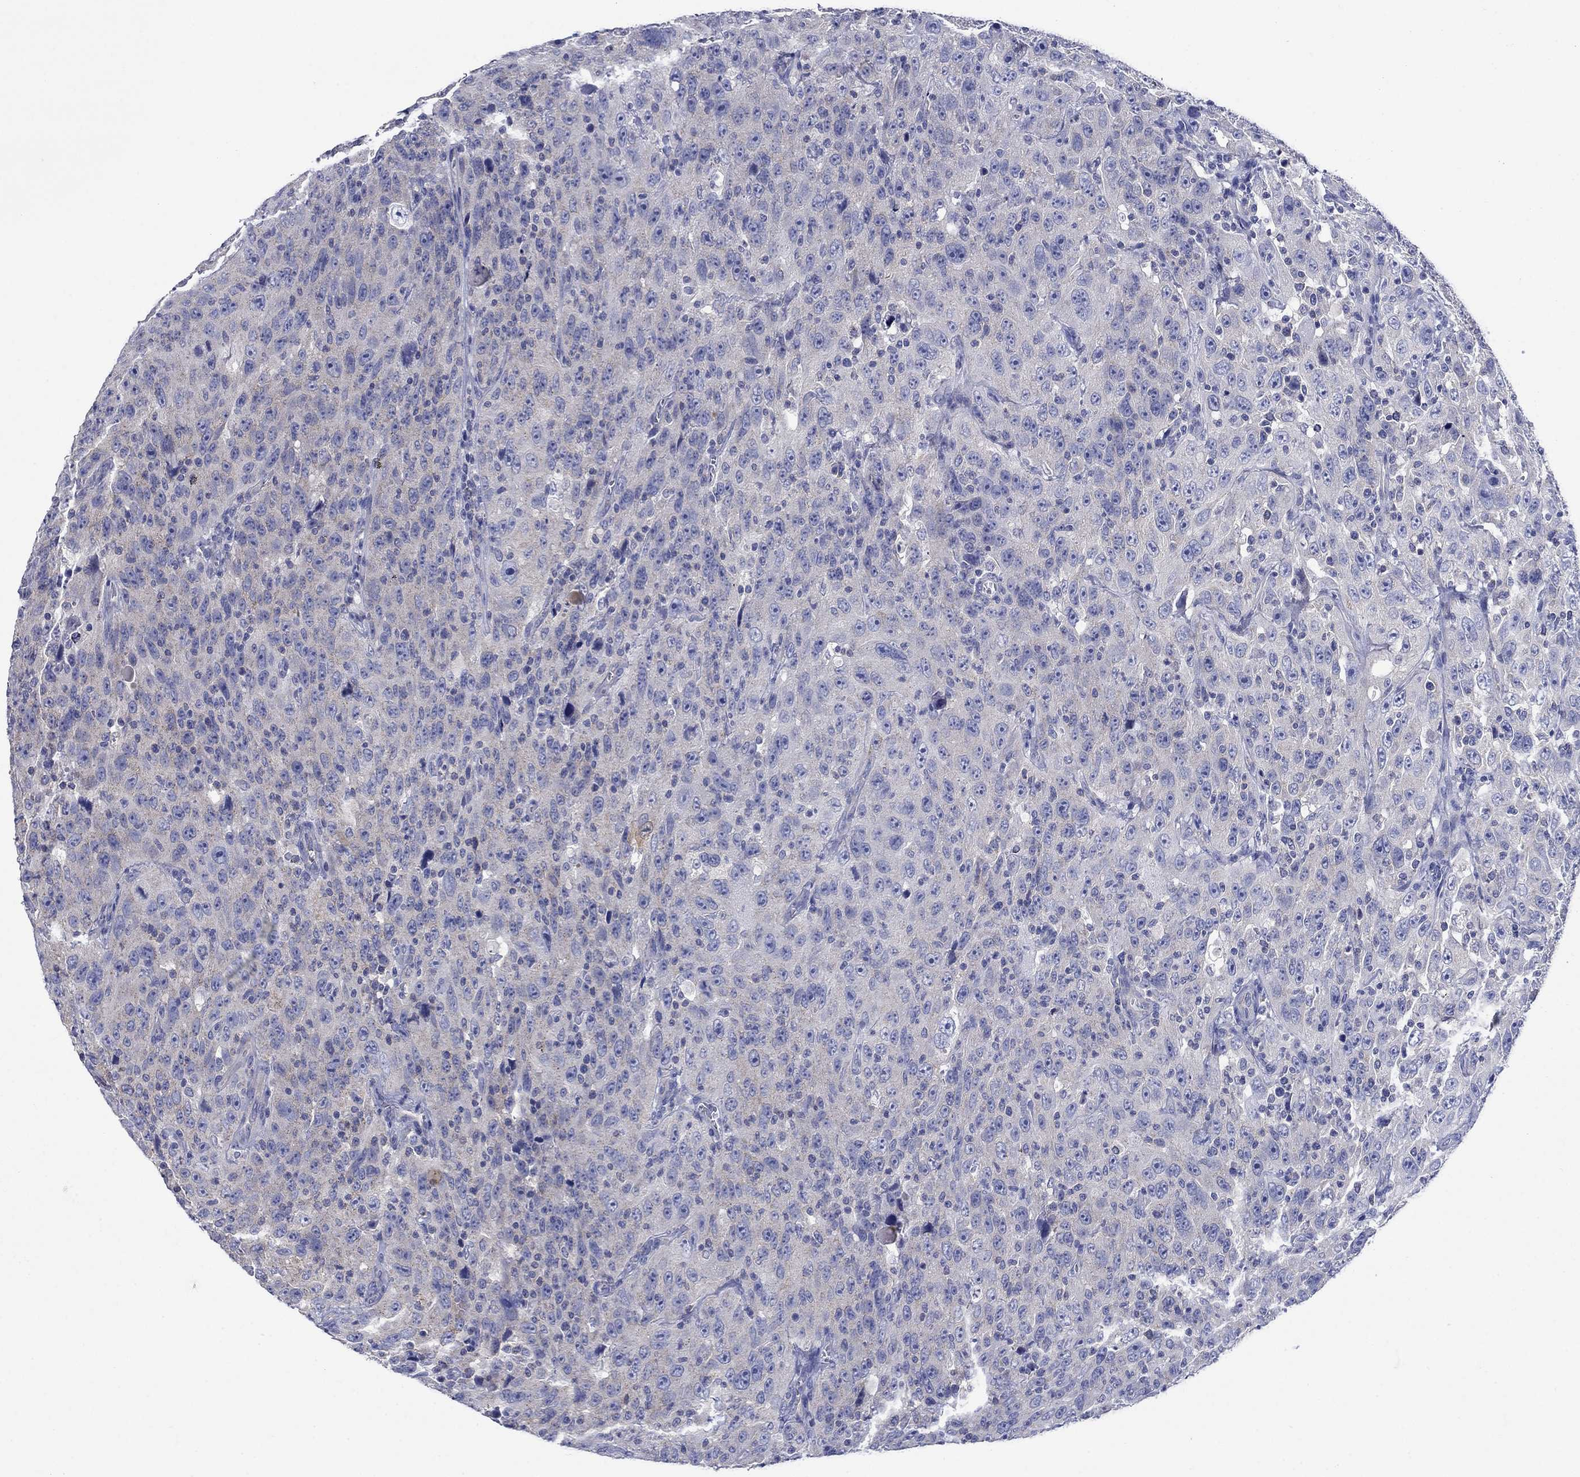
{"staining": {"intensity": "negative", "quantity": "none", "location": "none"}, "tissue": "urothelial cancer", "cell_type": "Tumor cells", "image_type": "cancer", "snomed": [{"axis": "morphology", "description": "Urothelial carcinoma, NOS"}, {"axis": "morphology", "description": "Urothelial carcinoma, High grade"}, {"axis": "topography", "description": "Urinary bladder"}], "caption": "An IHC image of urothelial cancer is shown. There is no staining in tumor cells of urothelial cancer.", "gene": "SULT2B1", "patient": {"sex": "female", "age": 73}}